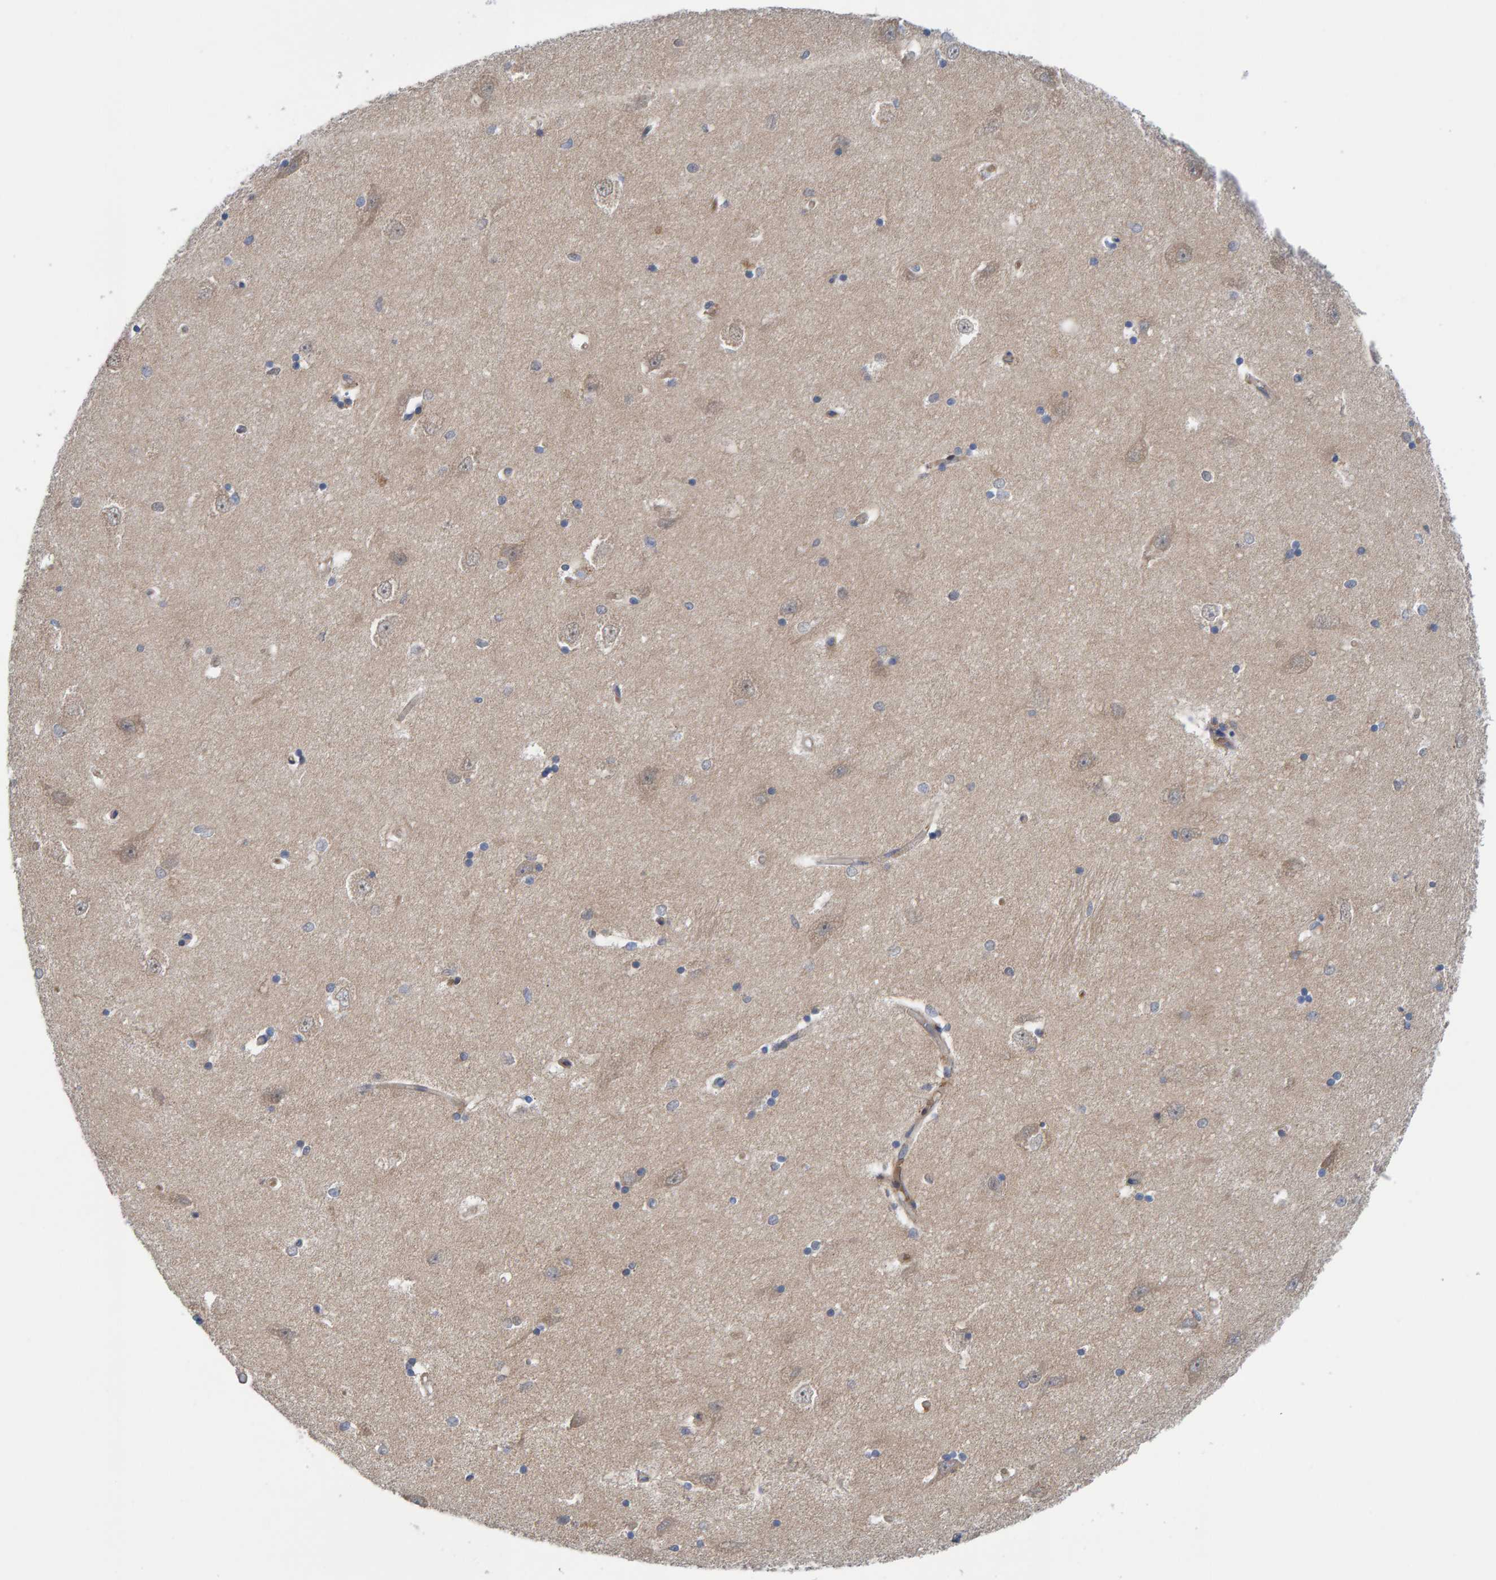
{"staining": {"intensity": "weak", "quantity": "<25%", "location": "cytoplasmic/membranous"}, "tissue": "hippocampus", "cell_type": "Glial cells", "image_type": "normal", "snomed": [{"axis": "morphology", "description": "Normal tissue, NOS"}, {"axis": "topography", "description": "Hippocampus"}], "caption": "Immunohistochemistry histopathology image of benign hippocampus: hippocampus stained with DAB (3,3'-diaminobenzidine) displays no significant protein positivity in glial cells. (Brightfield microscopy of DAB (3,3'-diaminobenzidine) immunohistochemistry (IHC) at high magnification).", "gene": "LRSAM1", "patient": {"sex": "male", "age": 45}}